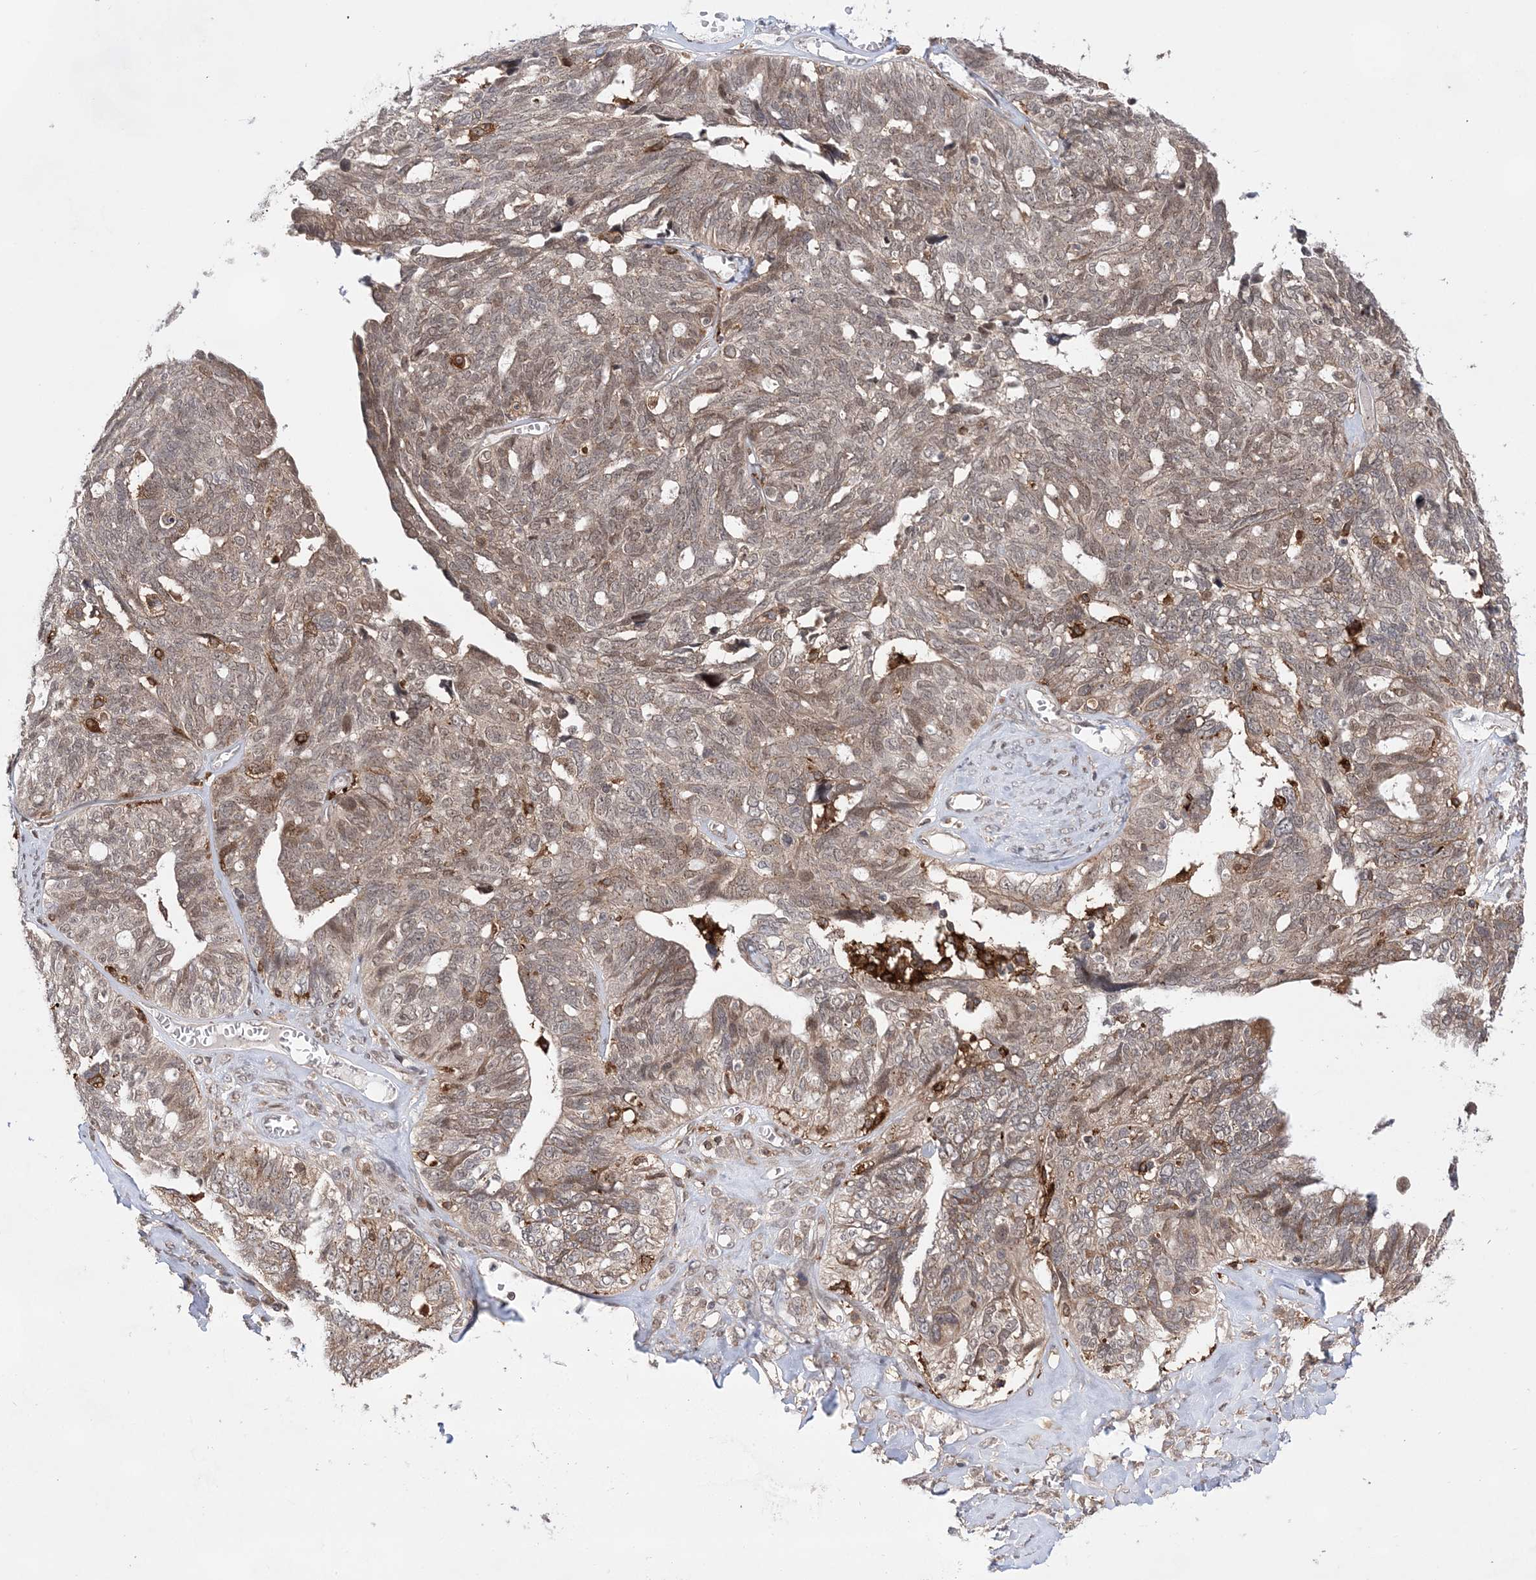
{"staining": {"intensity": "moderate", "quantity": "<25%", "location": "cytoplasmic/membranous,nuclear"}, "tissue": "ovarian cancer", "cell_type": "Tumor cells", "image_type": "cancer", "snomed": [{"axis": "morphology", "description": "Cystadenocarcinoma, serous, NOS"}, {"axis": "topography", "description": "Ovary"}], "caption": "A micrograph showing moderate cytoplasmic/membranous and nuclear positivity in approximately <25% of tumor cells in ovarian cancer, as visualized by brown immunohistochemical staining.", "gene": "ANAPC15", "patient": {"sex": "female", "age": 79}}